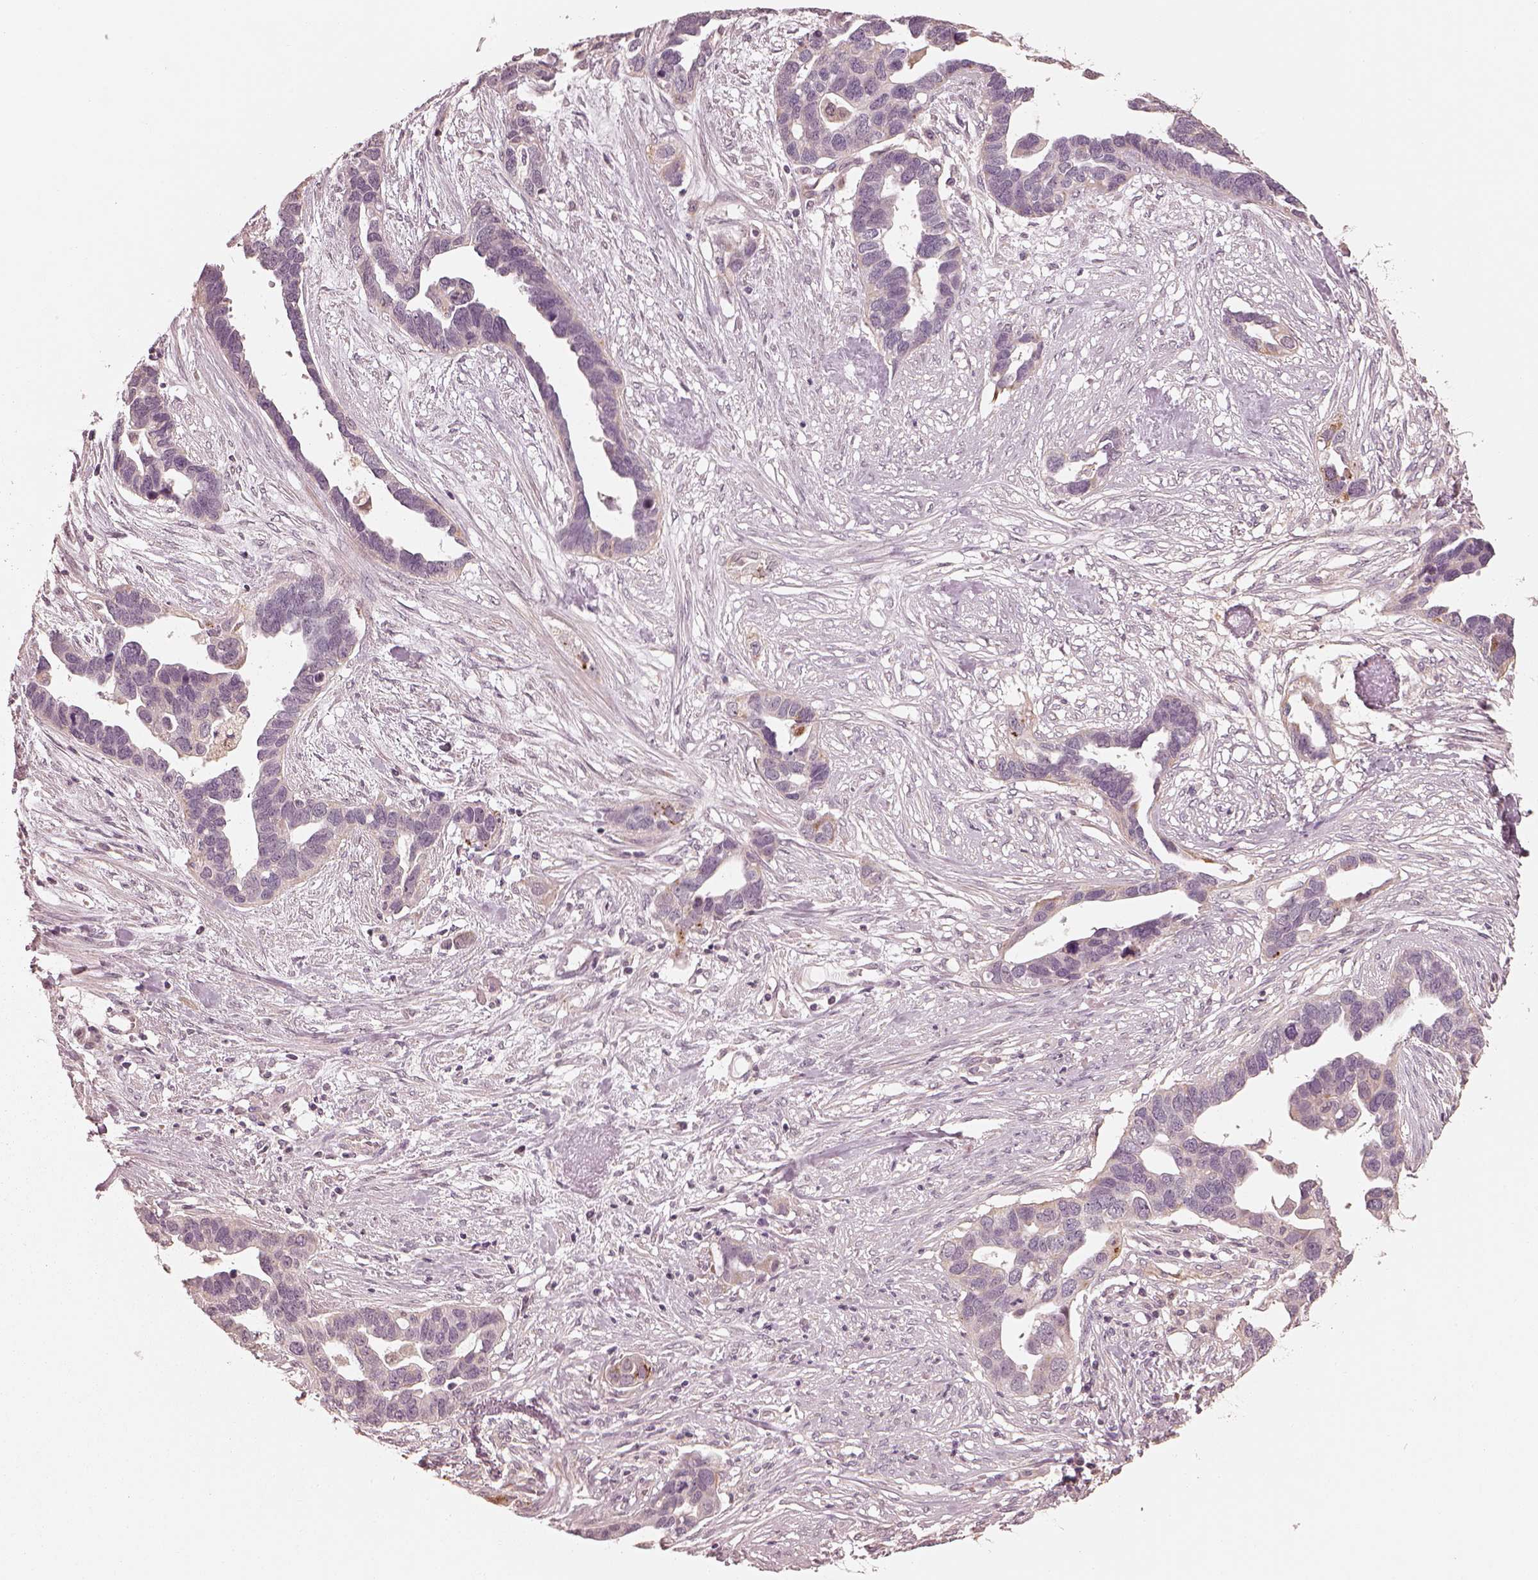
{"staining": {"intensity": "negative", "quantity": "none", "location": "none"}, "tissue": "ovarian cancer", "cell_type": "Tumor cells", "image_type": "cancer", "snomed": [{"axis": "morphology", "description": "Cystadenocarcinoma, serous, NOS"}, {"axis": "topography", "description": "Ovary"}], "caption": "Immunohistochemistry of ovarian serous cystadenocarcinoma reveals no positivity in tumor cells.", "gene": "SLC25A46", "patient": {"sex": "female", "age": 54}}